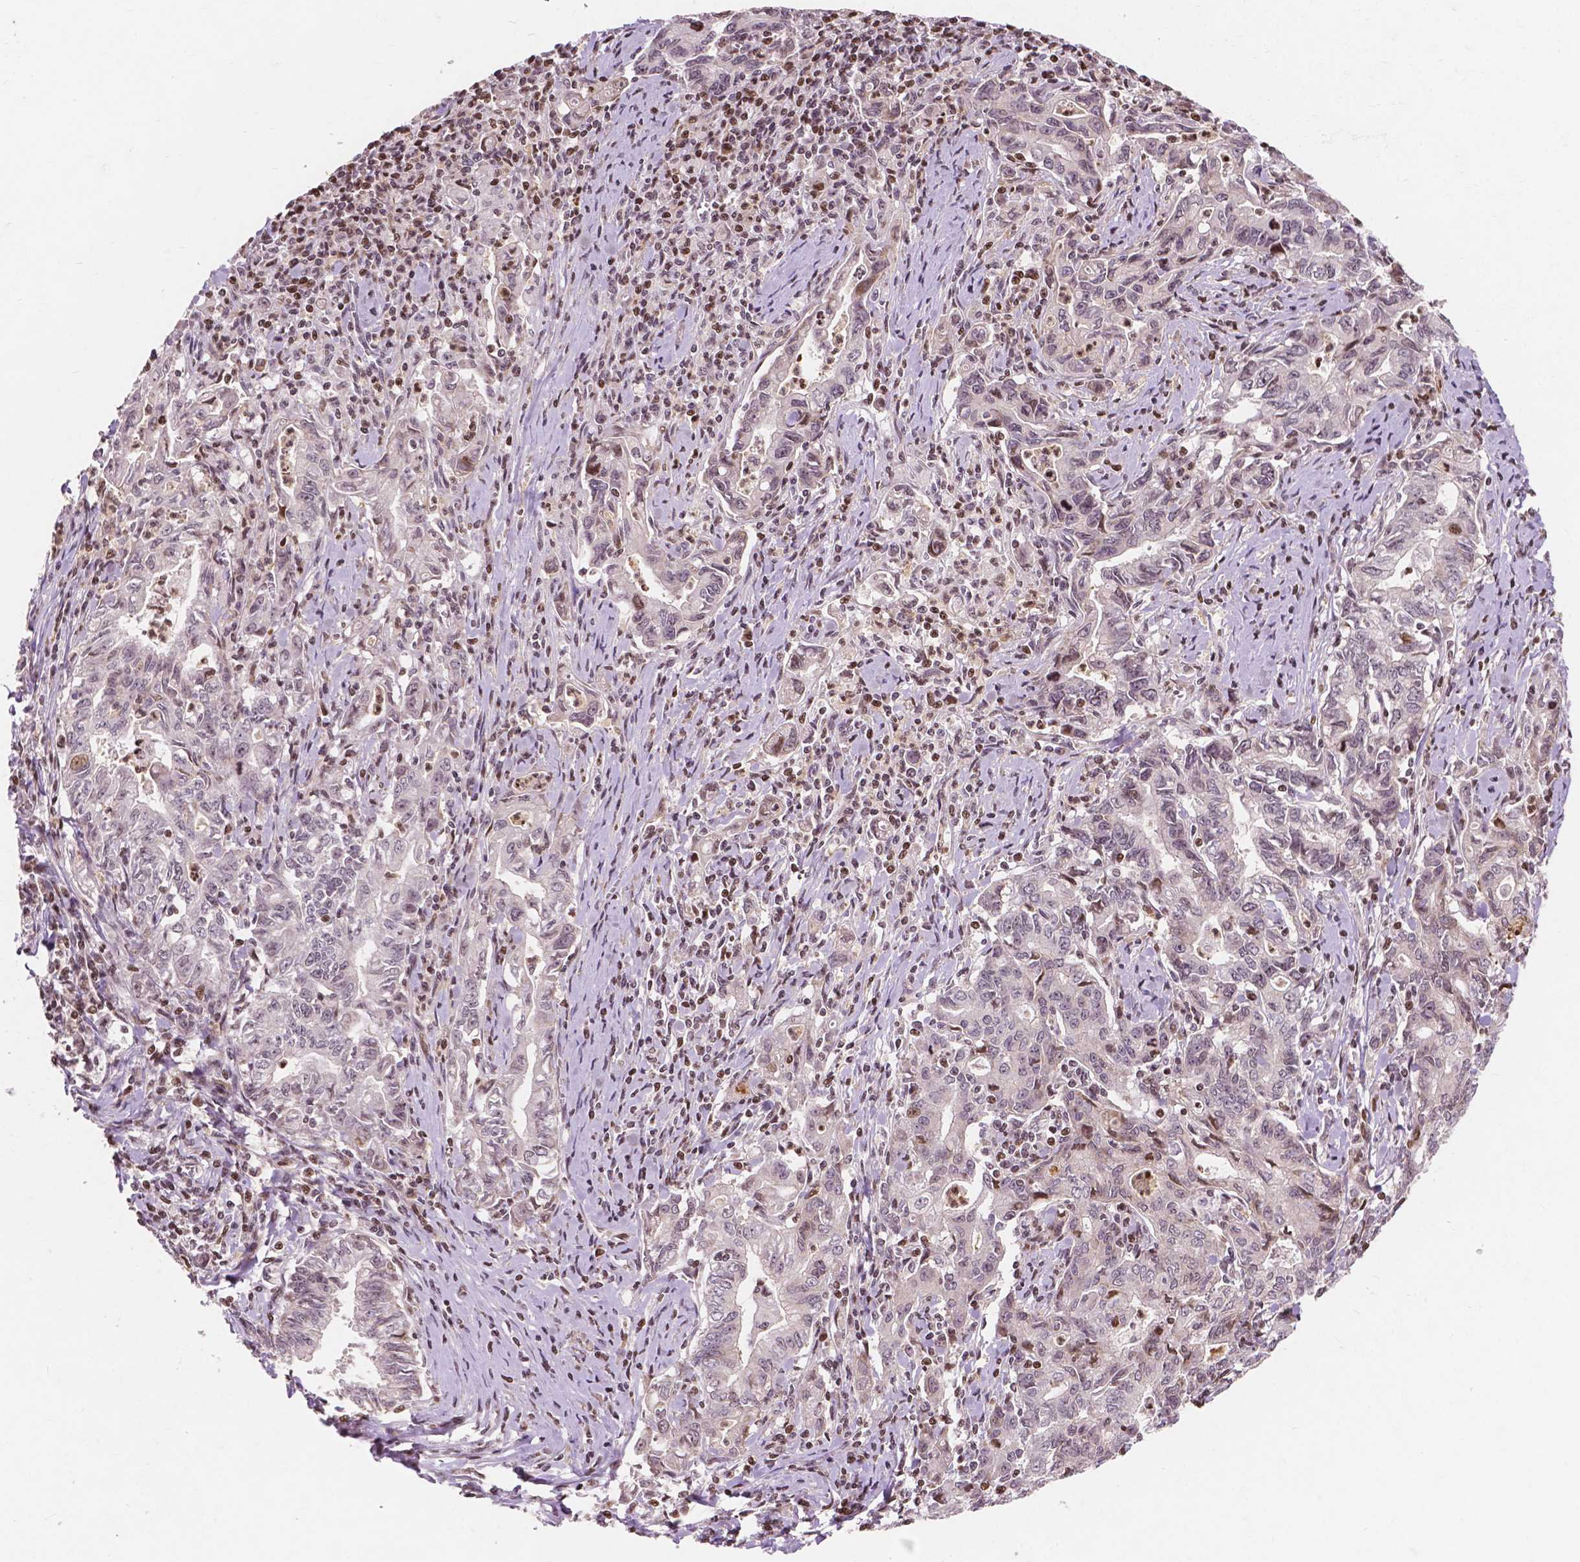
{"staining": {"intensity": "negative", "quantity": "none", "location": "none"}, "tissue": "stomach cancer", "cell_type": "Tumor cells", "image_type": "cancer", "snomed": [{"axis": "morphology", "description": "Adenocarcinoma, NOS"}, {"axis": "topography", "description": "Stomach, upper"}], "caption": "Tumor cells show no significant staining in stomach cancer.", "gene": "PTPN18", "patient": {"sex": "female", "age": 79}}